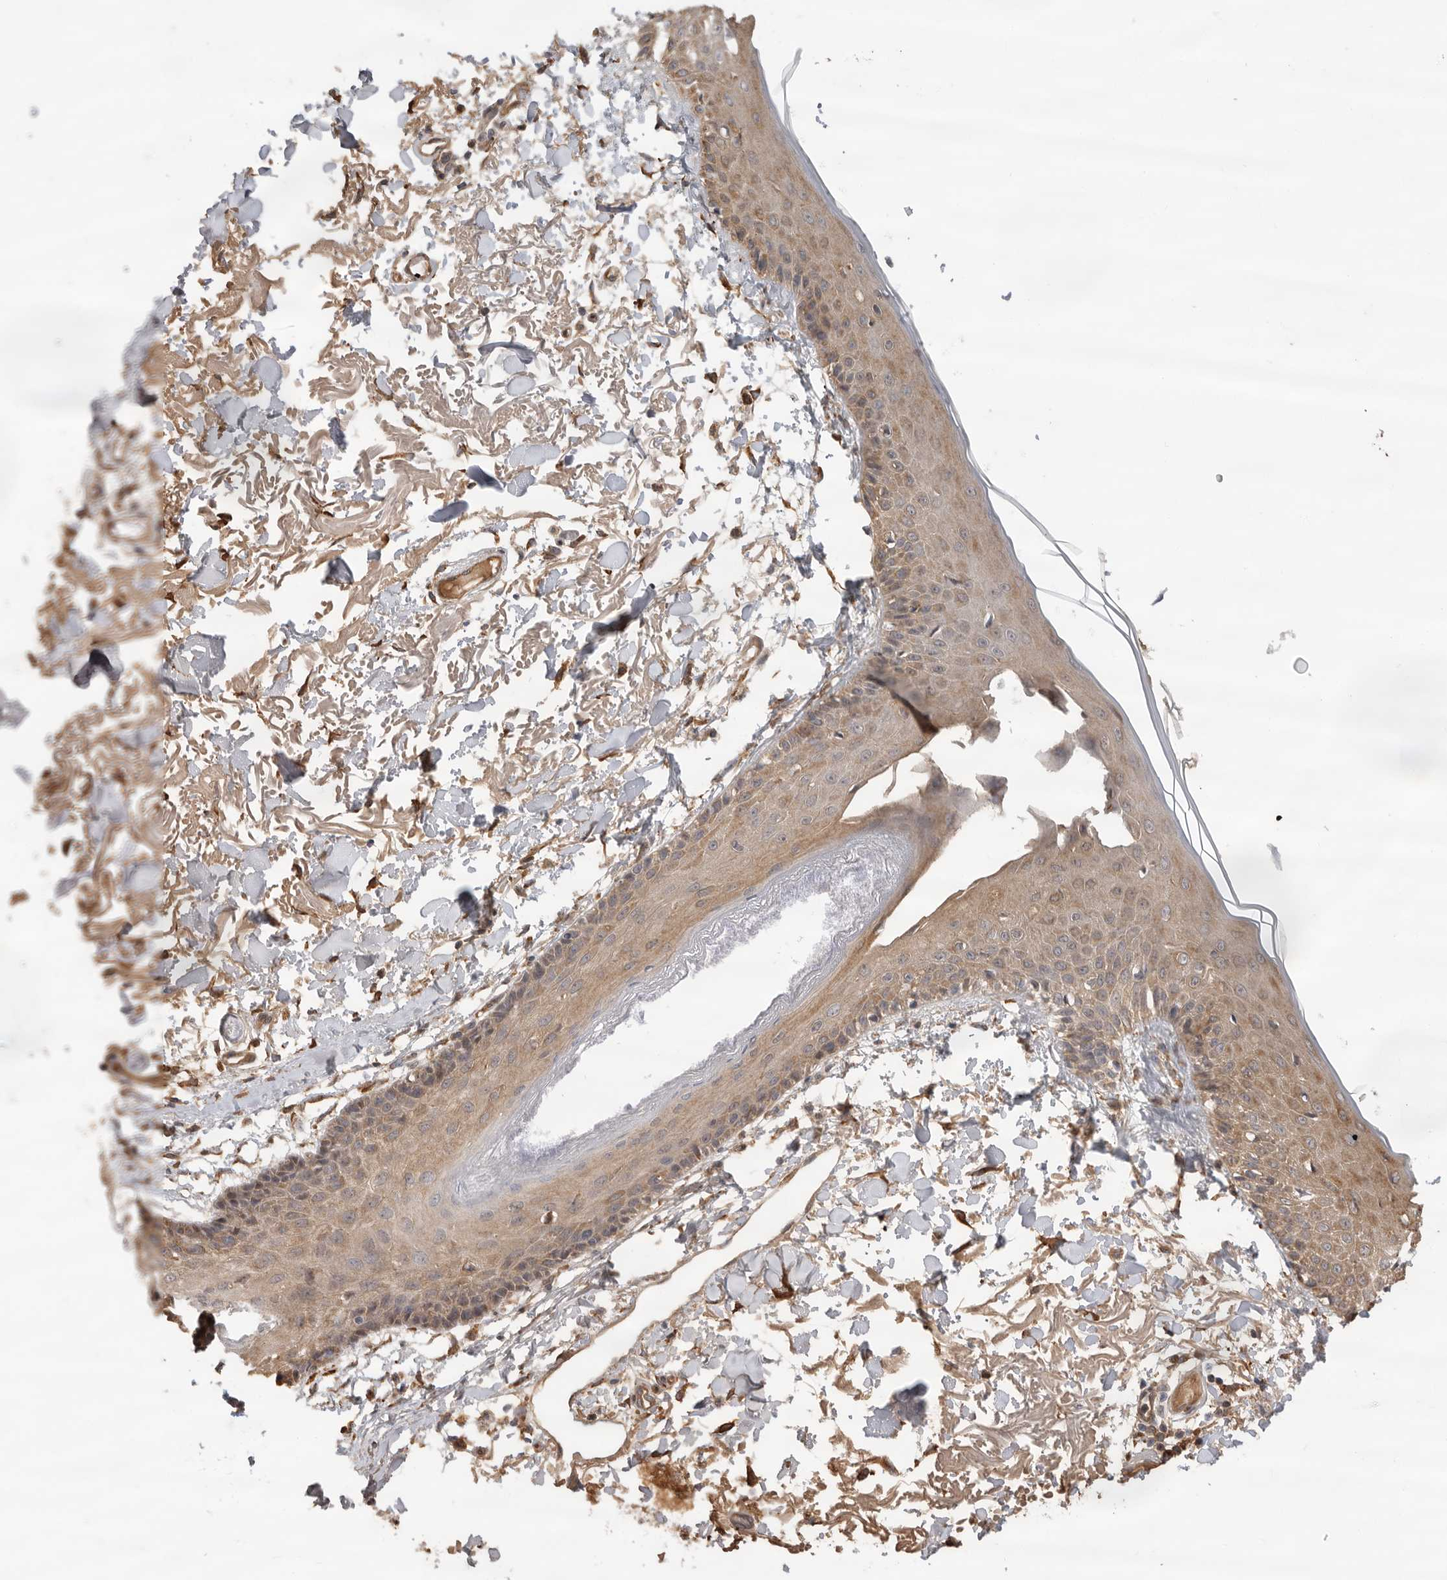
{"staining": {"intensity": "strong", "quantity": ">75%", "location": "cytoplasmic/membranous"}, "tissue": "skin", "cell_type": "Fibroblasts", "image_type": "normal", "snomed": [{"axis": "morphology", "description": "Normal tissue, NOS"}, {"axis": "morphology", "description": "Squamous cell carcinoma, NOS"}, {"axis": "topography", "description": "Skin"}, {"axis": "topography", "description": "Peripheral nerve tissue"}], "caption": "A high amount of strong cytoplasmic/membranous positivity is seen in approximately >75% of fibroblasts in benign skin. (DAB = brown stain, brightfield microscopy at high magnification).", "gene": "CDC42BPB", "patient": {"sex": "male", "age": 83}}